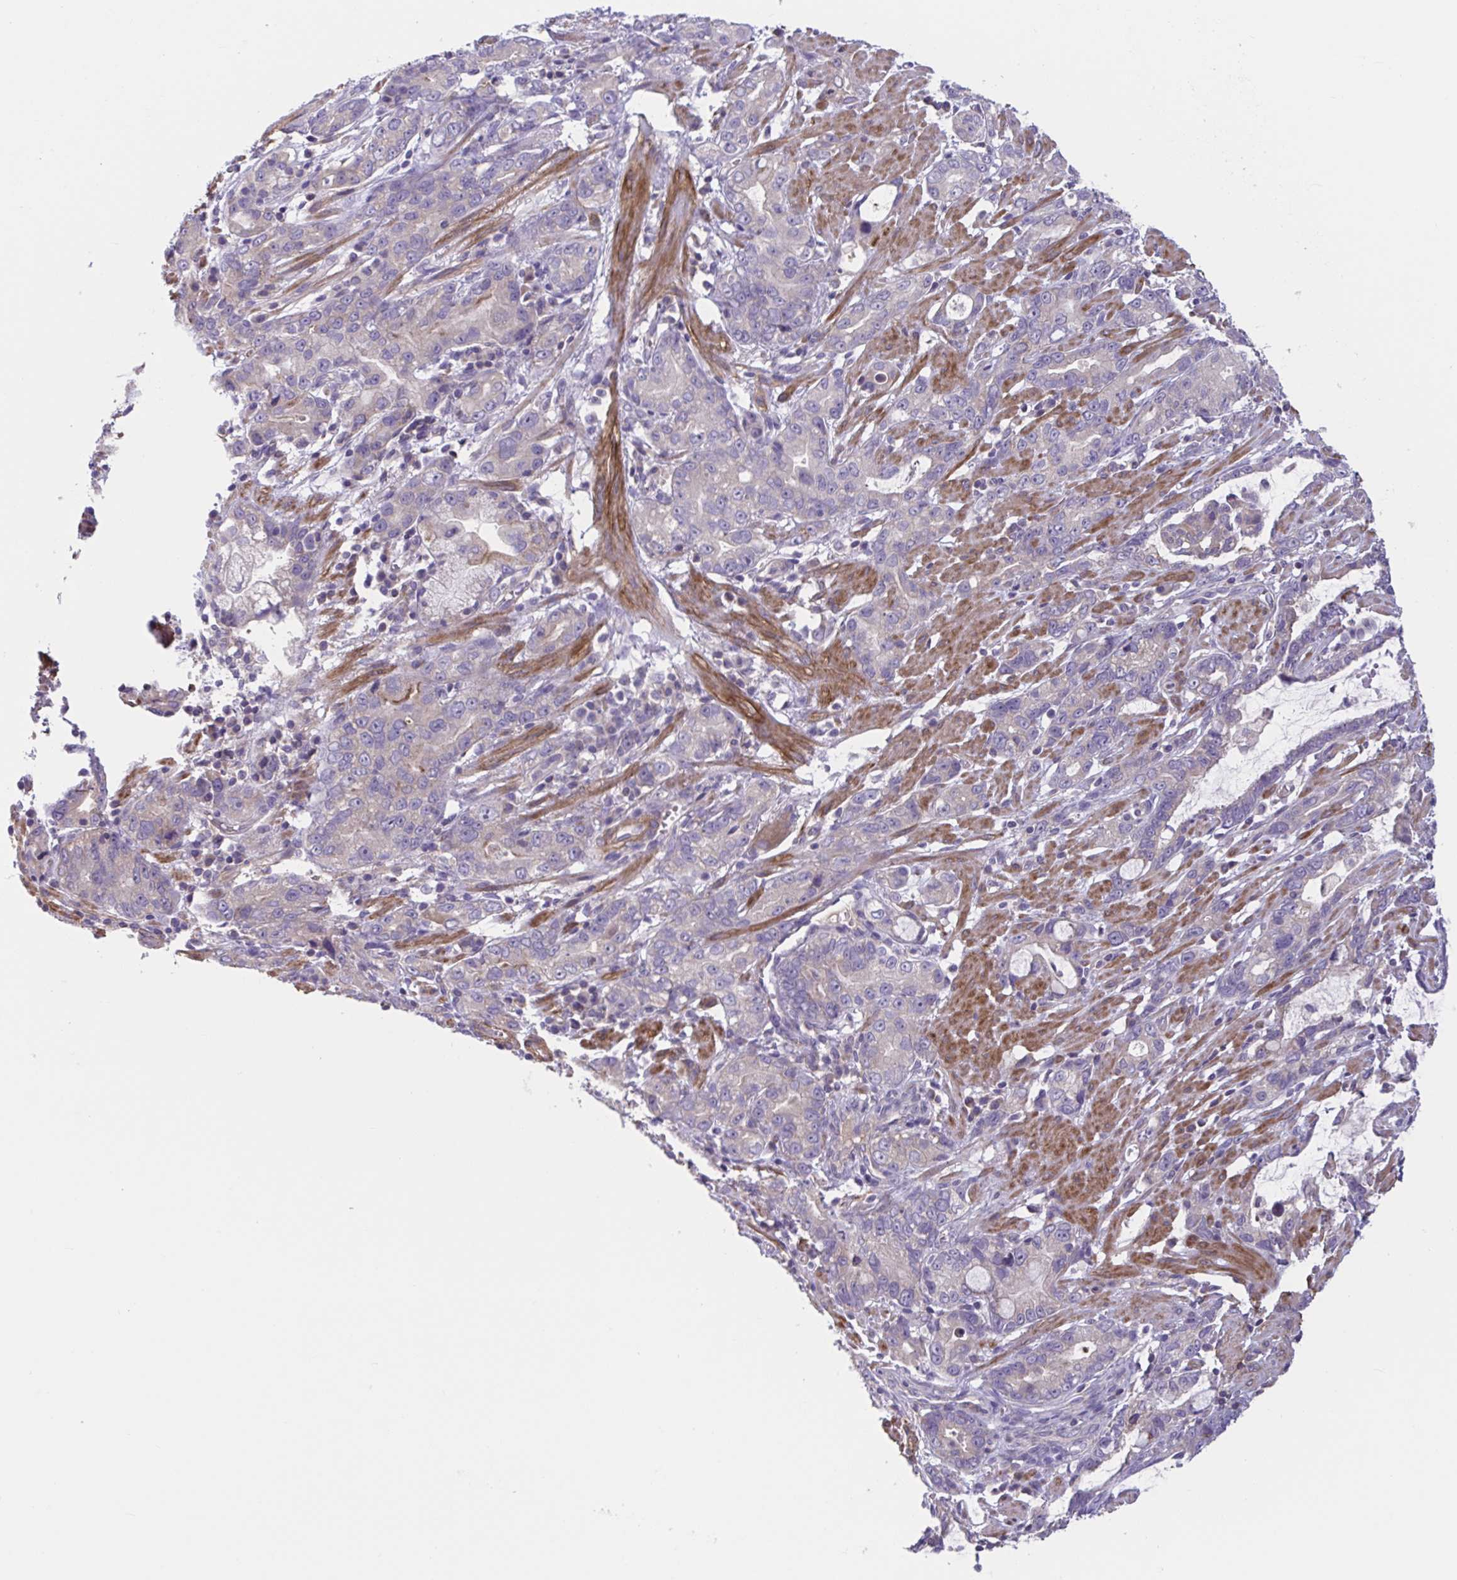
{"staining": {"intensity": "negative", "quantity": "none", "location": "none"}, "tissue": "stomach cancer", "cell_type": "Tumor cells", "image_type": "cancer", "snomed": [{"axis": "morphology", "description": "Adenocarcinoma, NOS"}, {"axis": "topography", "description": "Stomach"}], "caption": "DAB (3,3'-diaminobenzidine) immunohistochemical staining of human stomach cancer (adenocarcinoma) displays no significant positivity in tumor cells.", "gene": "WNT9B", "patient": {"sex": "male", "age": 55}}